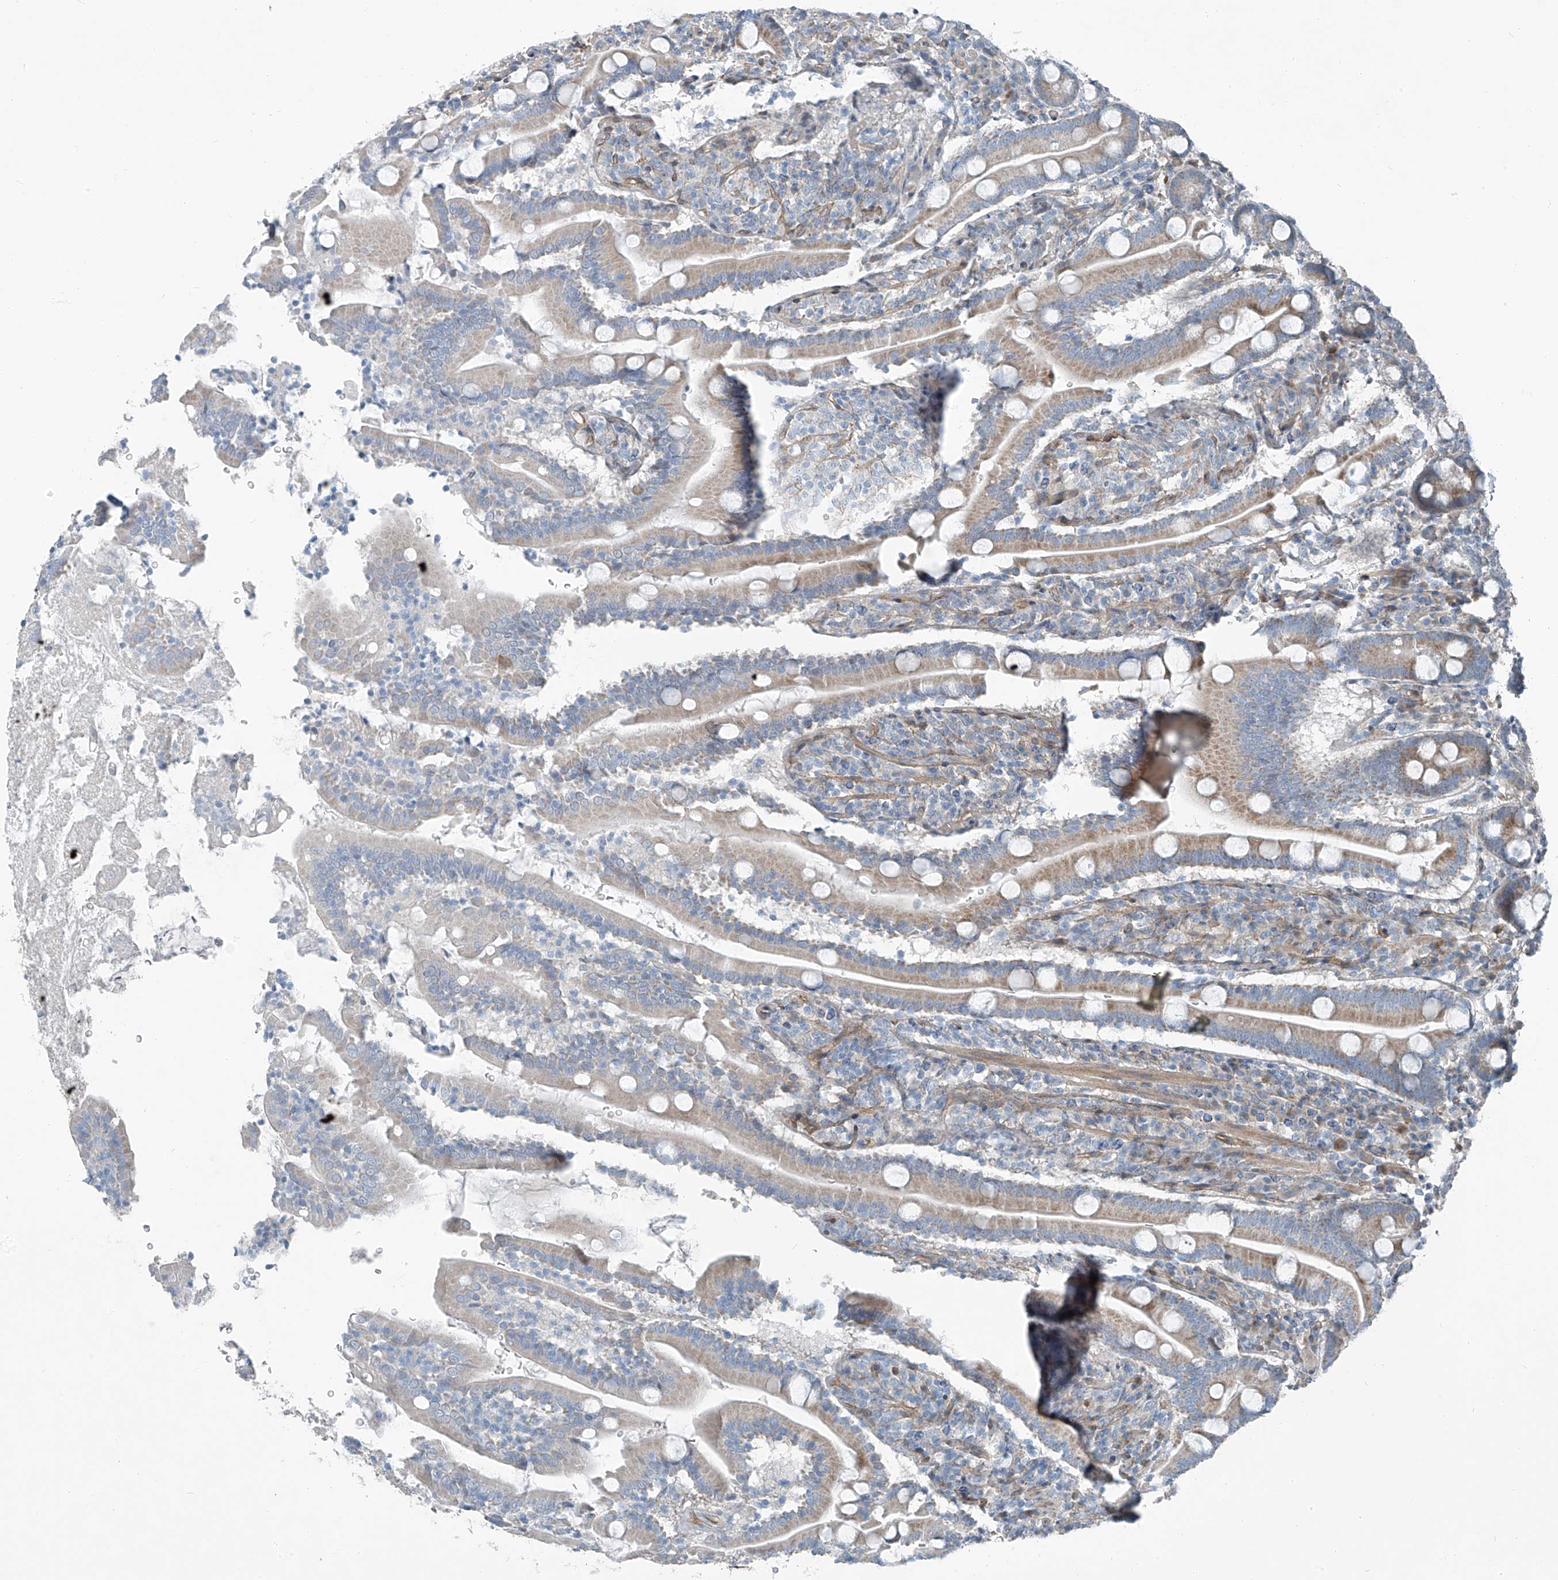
{"staining": {"intensity": "weak", "quantity": "25%-75%", "location": "cytoplasmic/membranous"}, "tissue": "duodenum", "cell_type": "Glandular cells", "image_type": "normal", "snomed": [{"axis": "morphology", "description": "Normal tissue, NOS"}, {"axis": "topography", "description": "Duodenum"}], "caption": "Protein expression analysis of unremarkable duodenum reveals weak cytoplasmic/membranous staining in about 25%-75% of glandular cells.", "gene": "TNS2", "patient": {"sex": "male", "age": 35}}